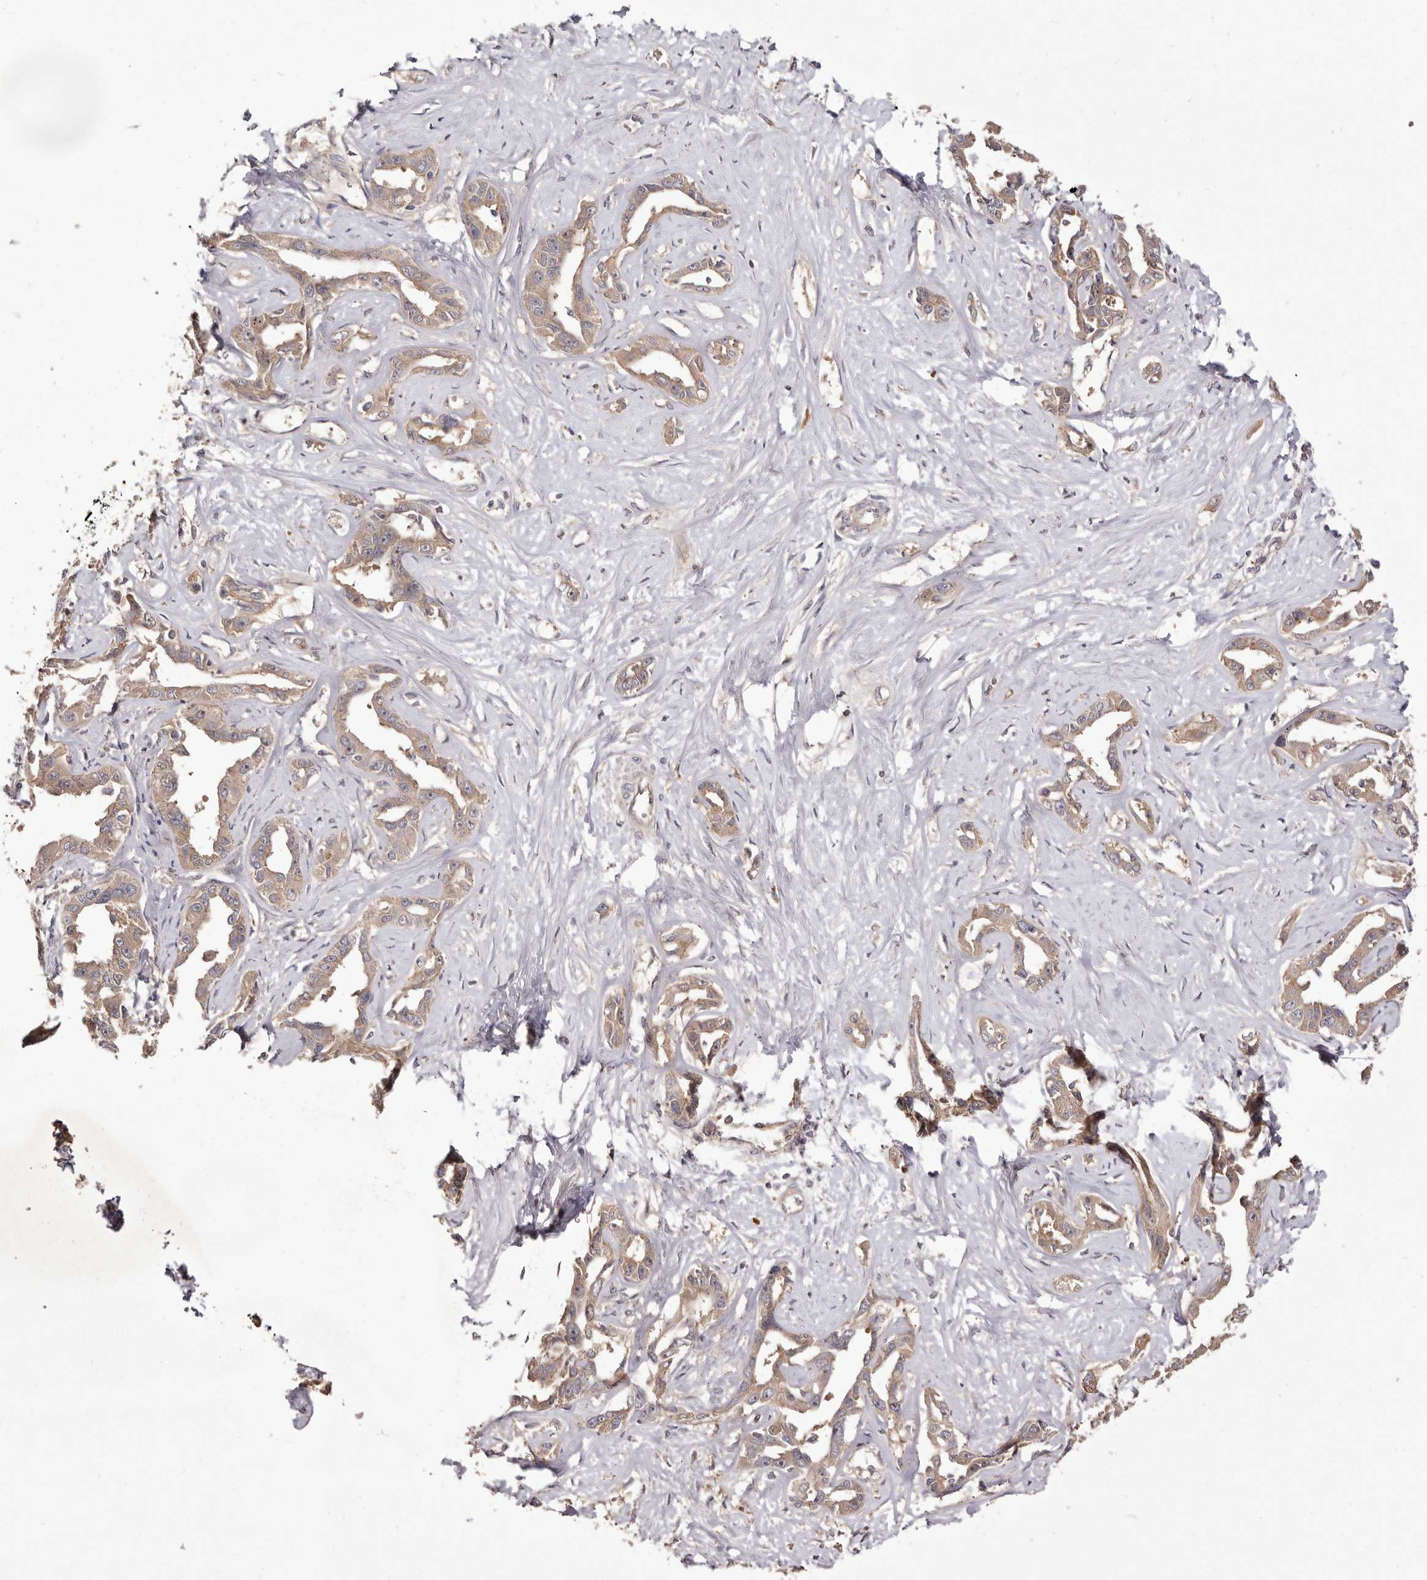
{"staining": {"intensity": "moderate", "quantity": ">75%", "location": "cytoplasmic/membranous"}, "tissue": "liver cancer", "cell_type": "Tumor cells", "image_type": "cancer", "snomed": [{"axis": "morphology", "description": "Cholangiocarcinoma"}, {"axis": "topography", "description": "Liver"}], "caption": "DAB (3,3'-diaminobenzidine) immunohistochemical staining of liver cancer reveals moderate cytoplasmic/membranous protein staining in about >75% of tumor cells. The staining was performed using DAB to visualize the protein expression in brown, while the nuclei were stained in blue with hematoxylin (Magnification: 20x).", "gene": "DOP1A", "patient": {"sex": "male", "age": 59}}